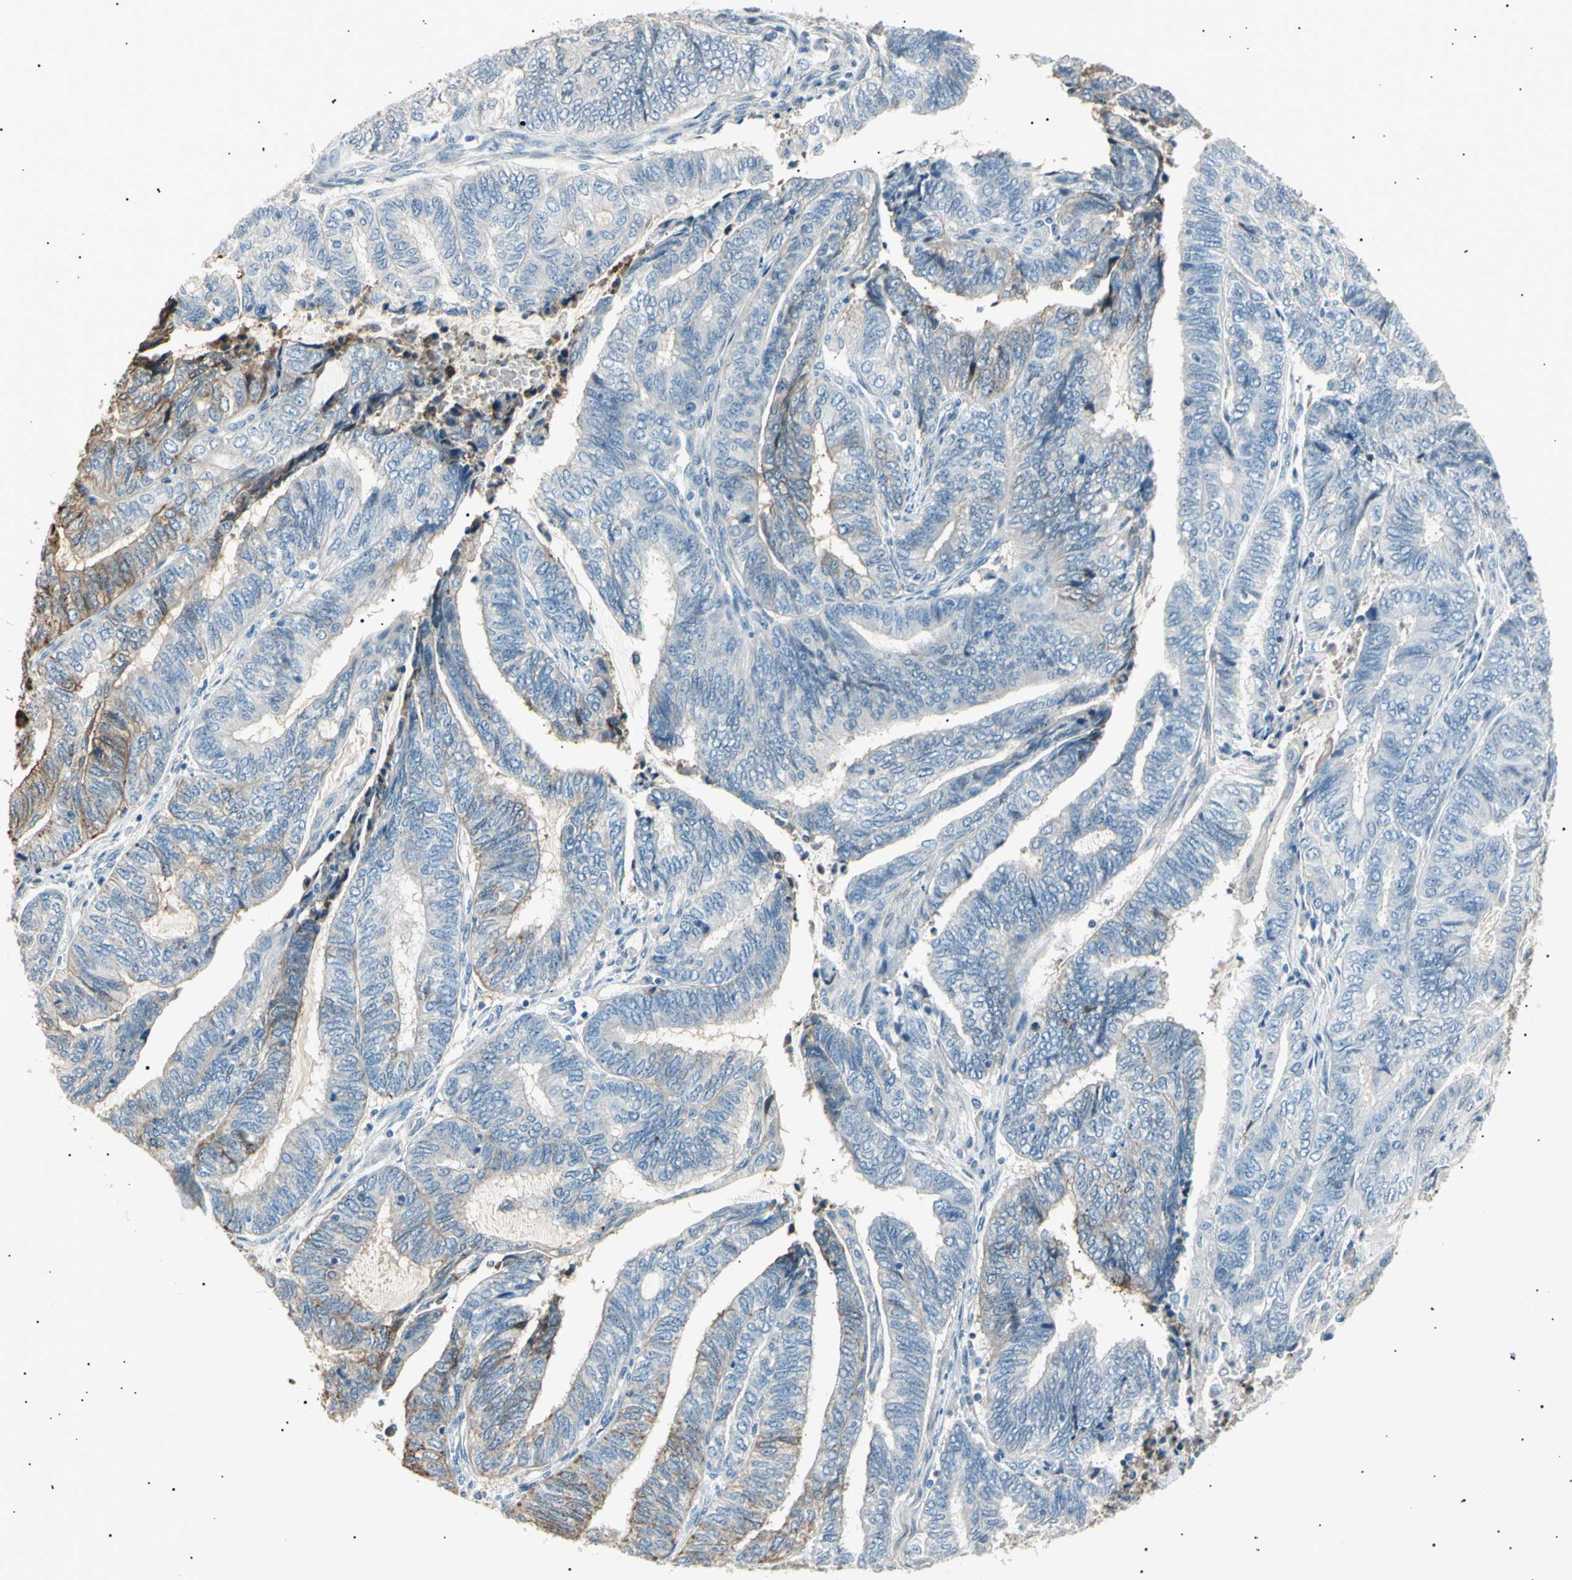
{"staining": {"intensity": "moderate", "quantity": "<25%", "location": "cytoplasmic/membranous"}, "tissue": "endometrial cancer", "cell_type": "Tumor cells", "image_type": "cancer", "snomed": [{"axis": "morphology", "description": "Adenocarcinoma, NOS"}, {"axis": "topography", "description": "Uterus"}, {"axis": "topography", "description": "Endometrium"}], "caption": "Approximately <25% of tumor cells in endometrial cancer (adenocarcinoma) show moderate cytoplasmic/membranous protein staining as visualized by brown immunohistochemical staining.", "gene": "LHPP", "patient": {"sex": "female", "age": 70}}